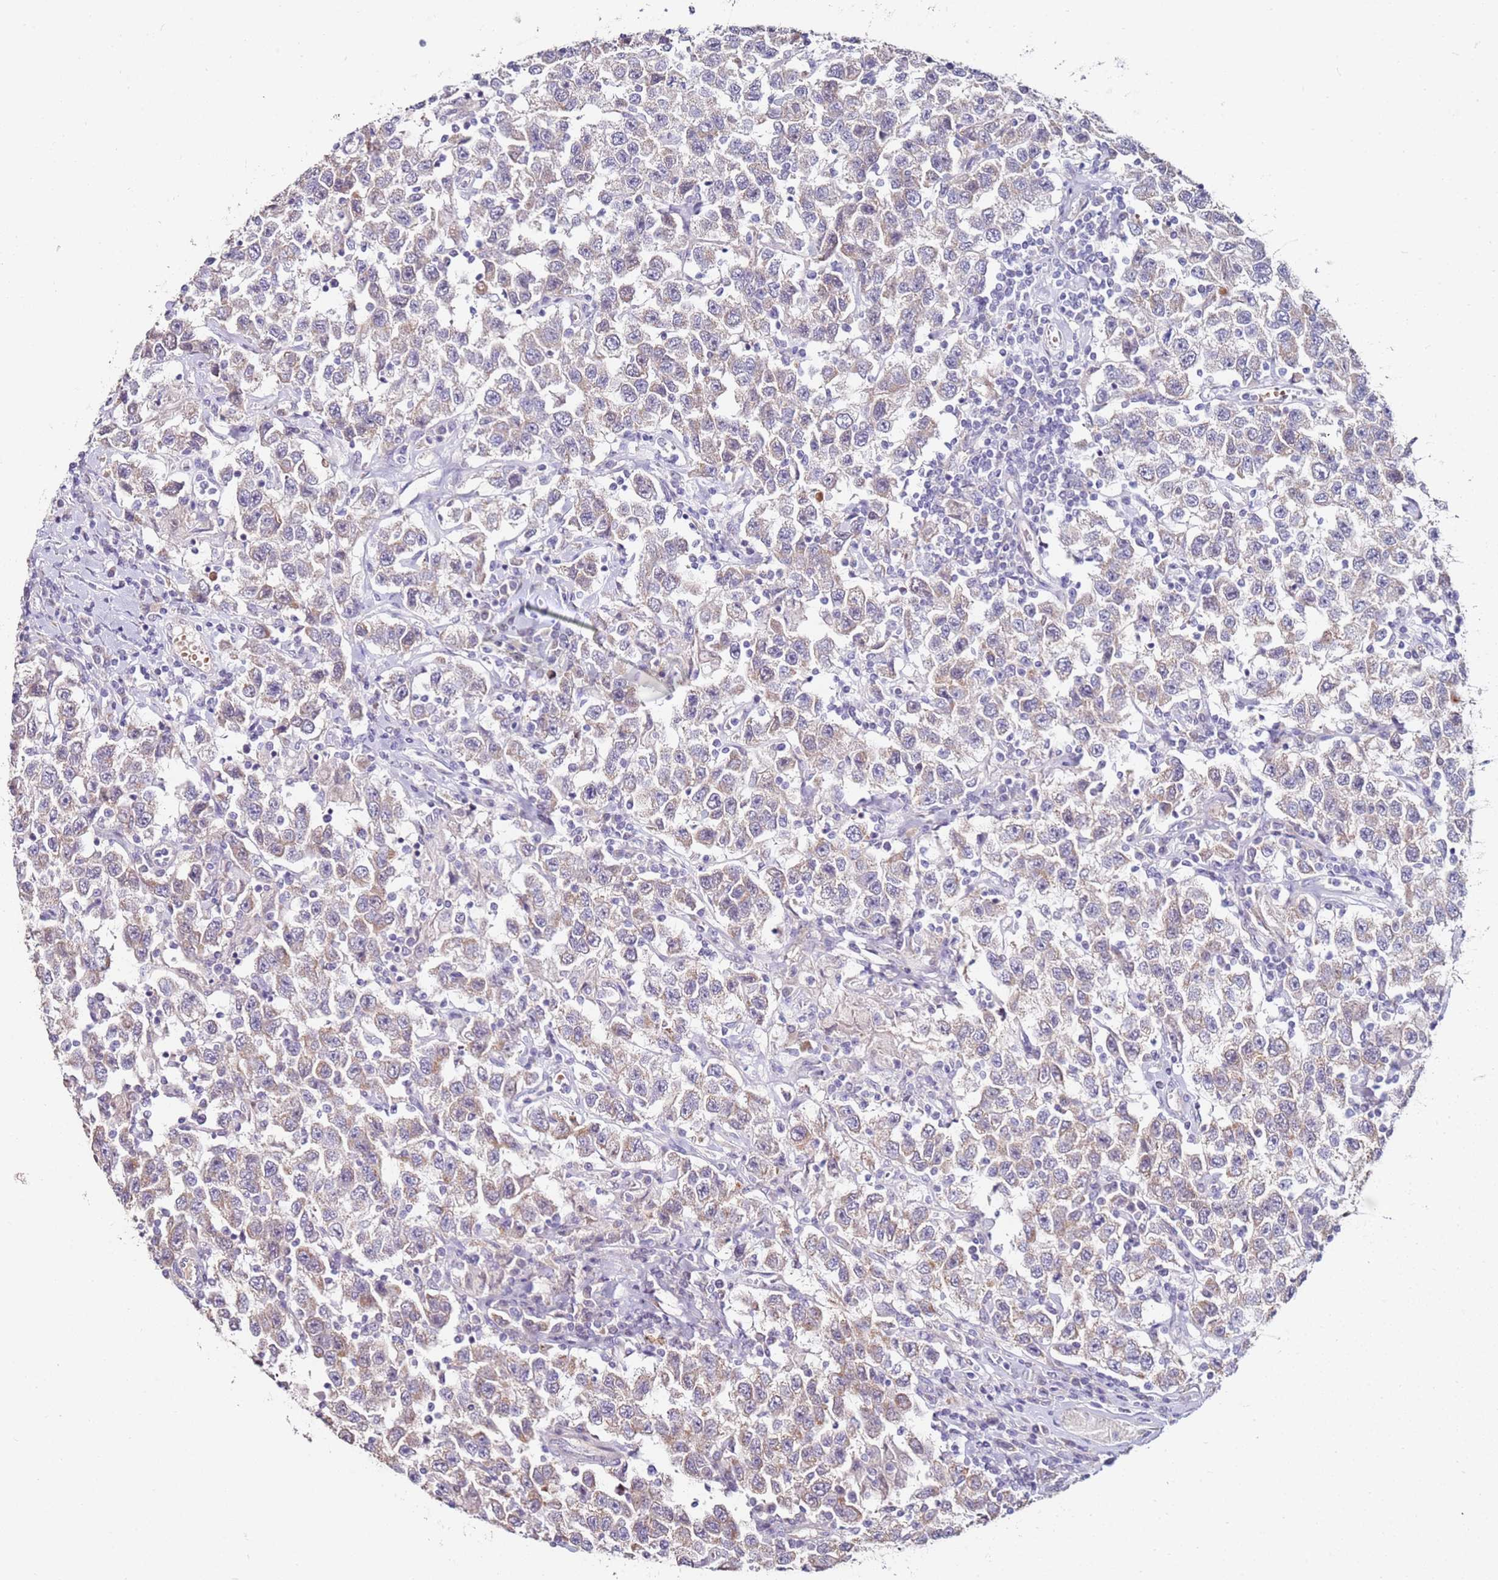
{"staining": {"intensity": "weak", "quantity": "<25%", "location": "cytoplasmic/membranous"}, "tissue": "testis cancer", "cell_type": "Tumor cells", "image_type": "cancer", "snomed": [{"axis": "morphology", "description": "Seminoma, NOS"}, {"axis": "topography", "description": "Testis"}], "caption": "Immunohistochemical staining of human testis cancer (seminoma) shows no significant expression in tumor cells. (DAB (3,3'-diaminobenzidine) immunohistochemistry (IHC) visualized using brightfield microscopy, high magnification).", "gene": "RARS2", "patient": {"sex": "male", "age": 41}}